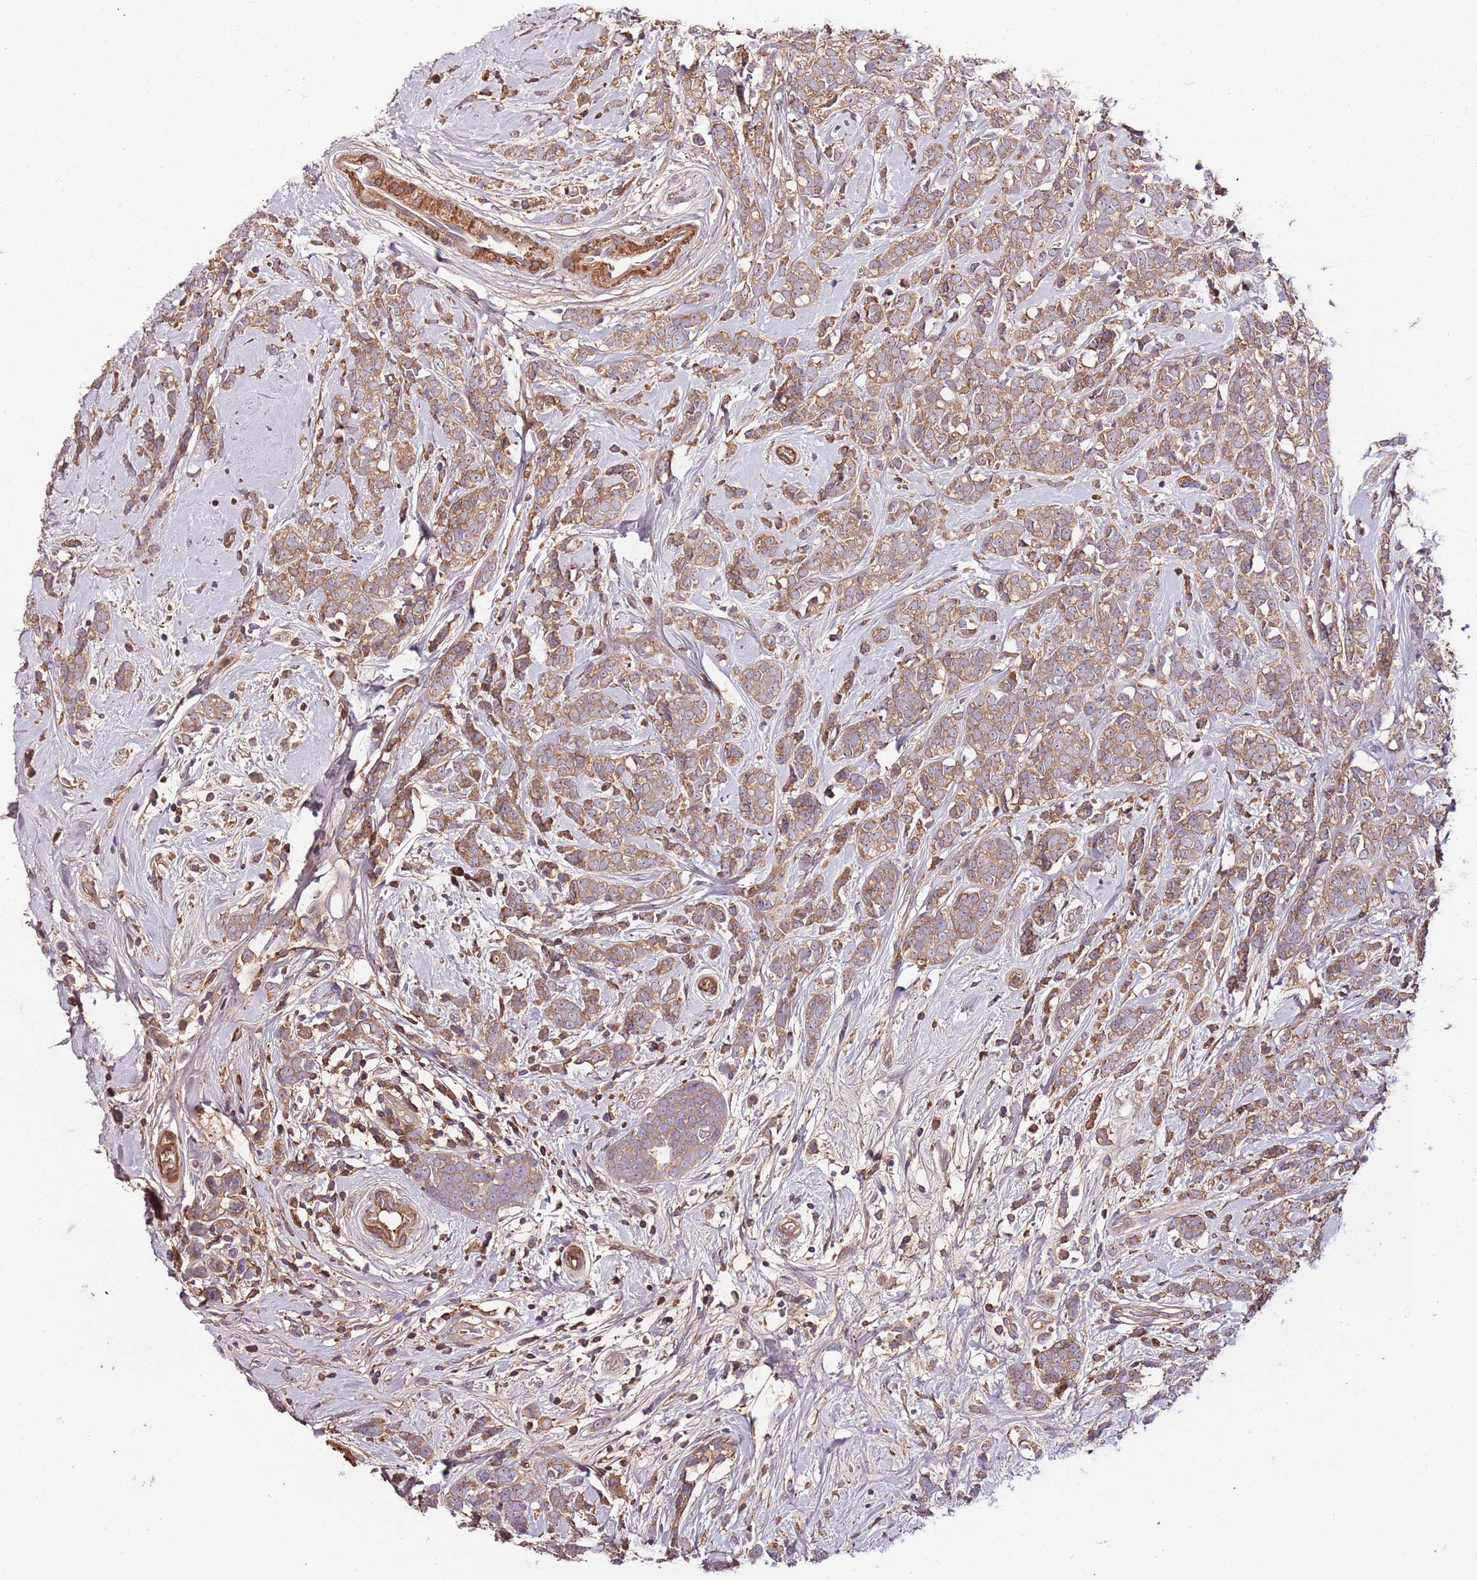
{"staining": {"intensity": "moderate", "quantity": "25%-75%", "location": "cytoplasmic/membranous"}, "tissue": "breast cancer", "cell_type": "Tumor cells", "image_type": "cancer", "snomed": [{"axis": "morphology", "description": "Lobular carcinoma"}, {"axis": "topography", "description": "Breast"}], "caption": "Moderate cytoplasmic/membranous expression is present in approximately 25%-75% of tumor cells in breast cancer.", "gene": "DENR", "patient": {"sex": "female", "age": 58}}